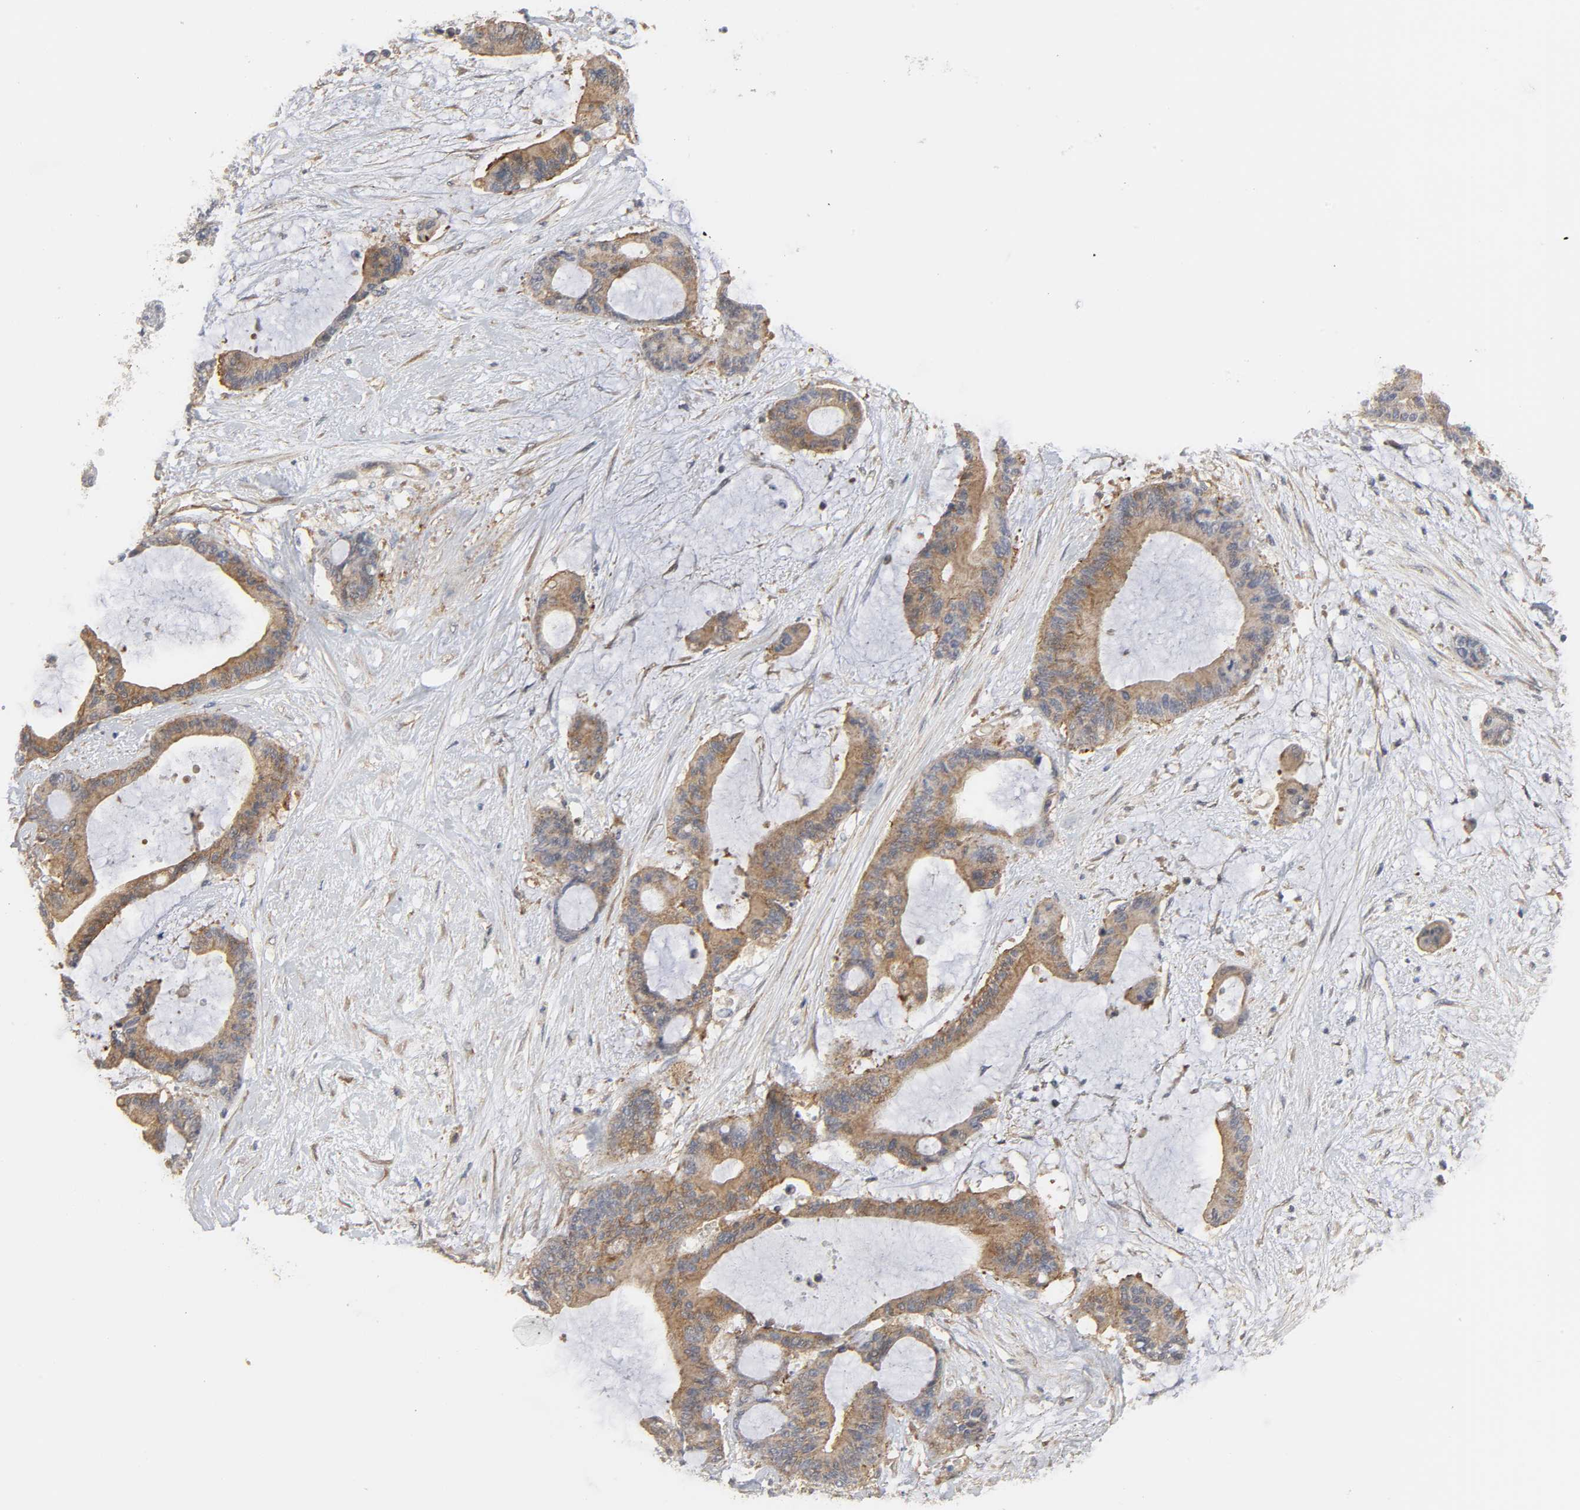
{"staining": {"intensity": "strong", "quantity": ">75%", "location": "cytoplasmic/membranous"}, "tissue": "liver cancer", "cell_type": "Tumor cells", "image_type": "cancer", "snomed": [{"axis": "morphology", "description": "Cholangiocarcinoma"}, {"axis": "topography", "description": "Liver"}], "caption": "Liver cancer stained with a protein marker demonstrates strong staining in tumor cells.", "gene": "SH3GLB1", "patient": {"sex": "female", "age": 73}}